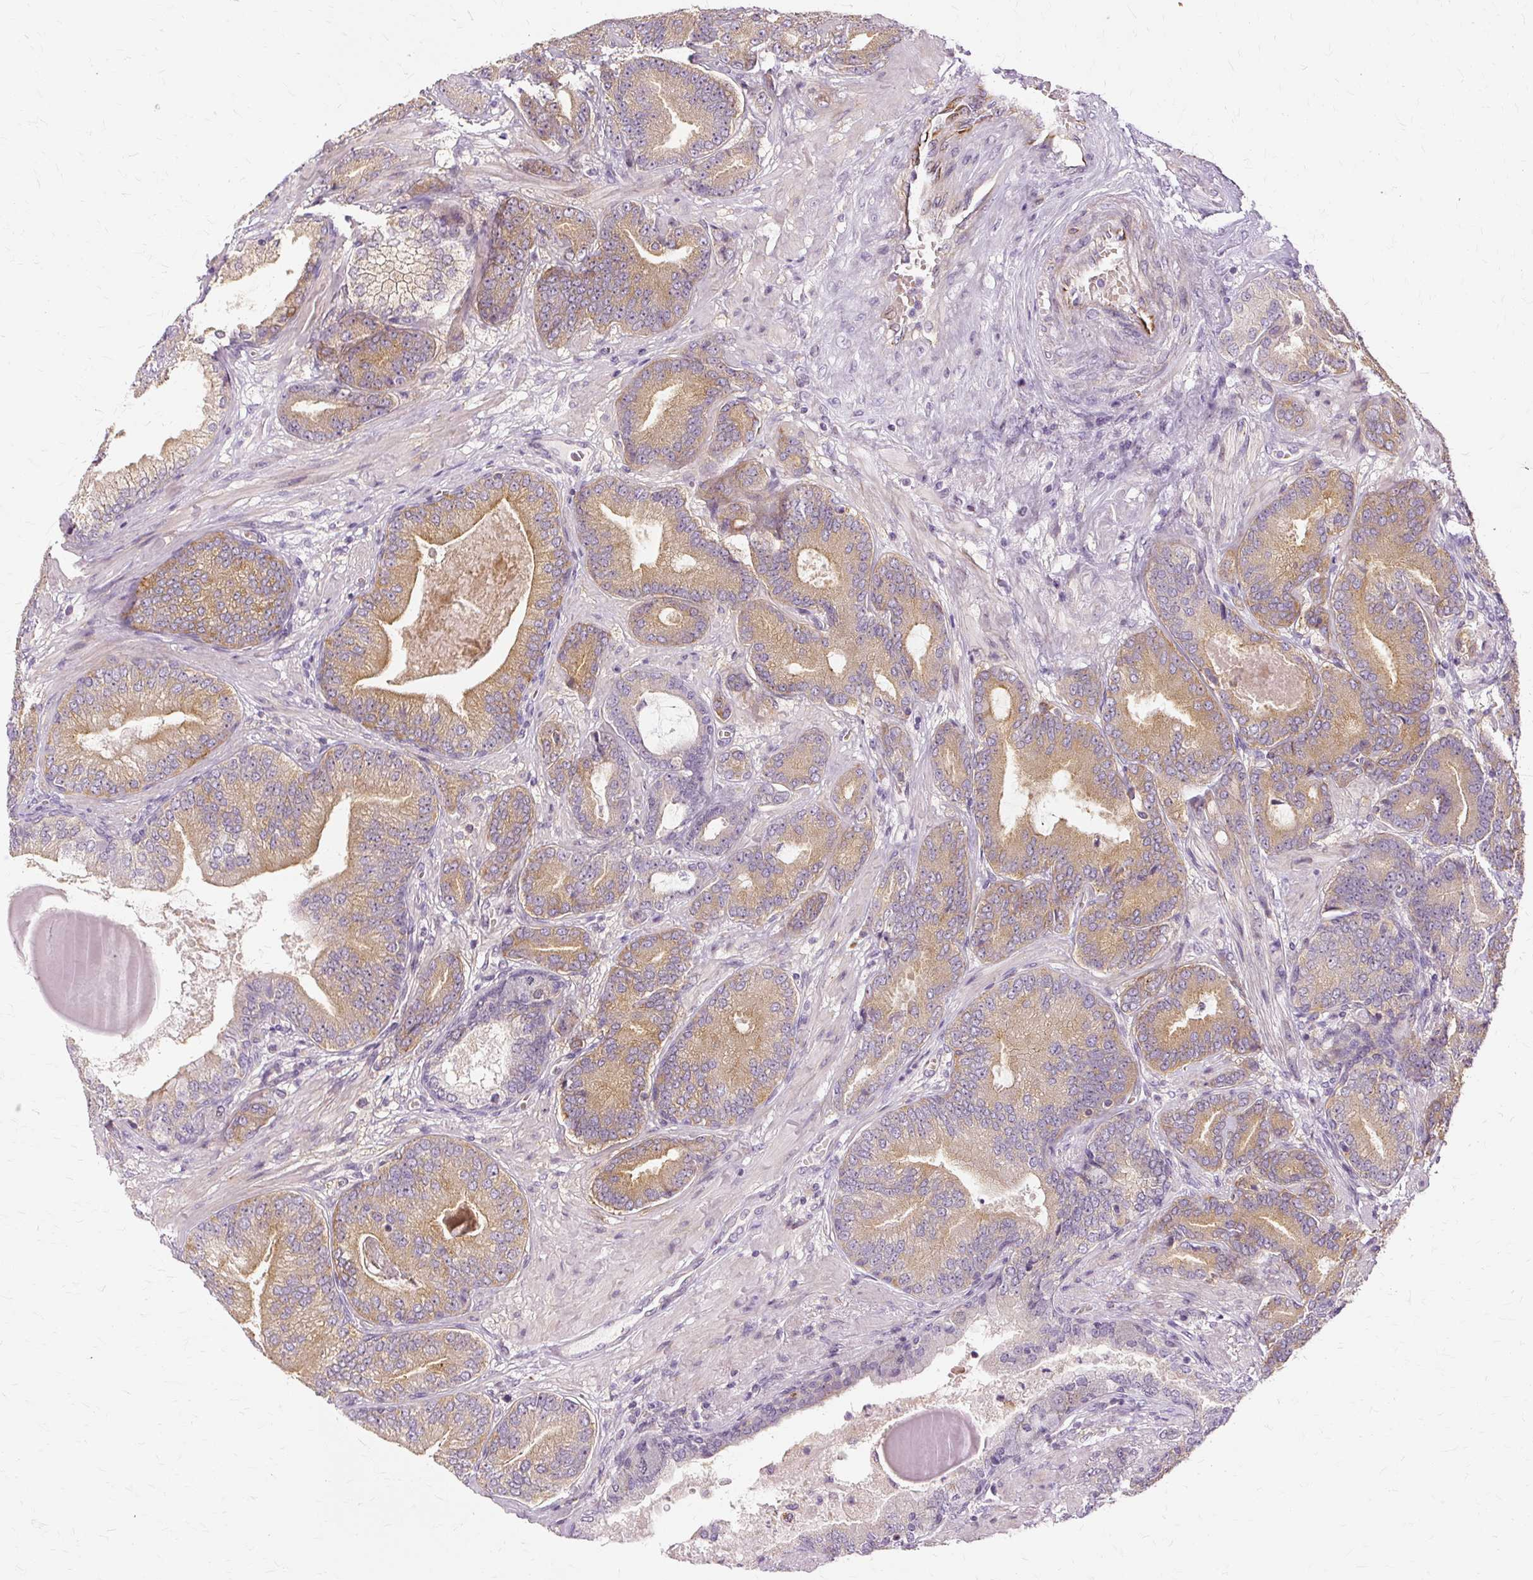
{"staining": {"intensity": "moderate", "quantity": "25%-75%", "location": "cytoplasmic/membranous"}, "tissue": "prostate cancer", "cell_type": "Tumor cells", "image_type": "cancer", "snomed": [{"axis": "morphology", "description": "Adenocarcinoma, Low grade"}, {"axis": "topography", "description": "Prostate and seminal vesicle, NOS"}], "caption": "Protein positivity by immunohistochemistry displays moderate cytoplasmic/membranous staining in about 25%-75% of tumor cells in prostate cancer (adenocarcinoma (low-grade)).", "gene": "MMACHC", "patient": {"sex": "male", "age": 61}}